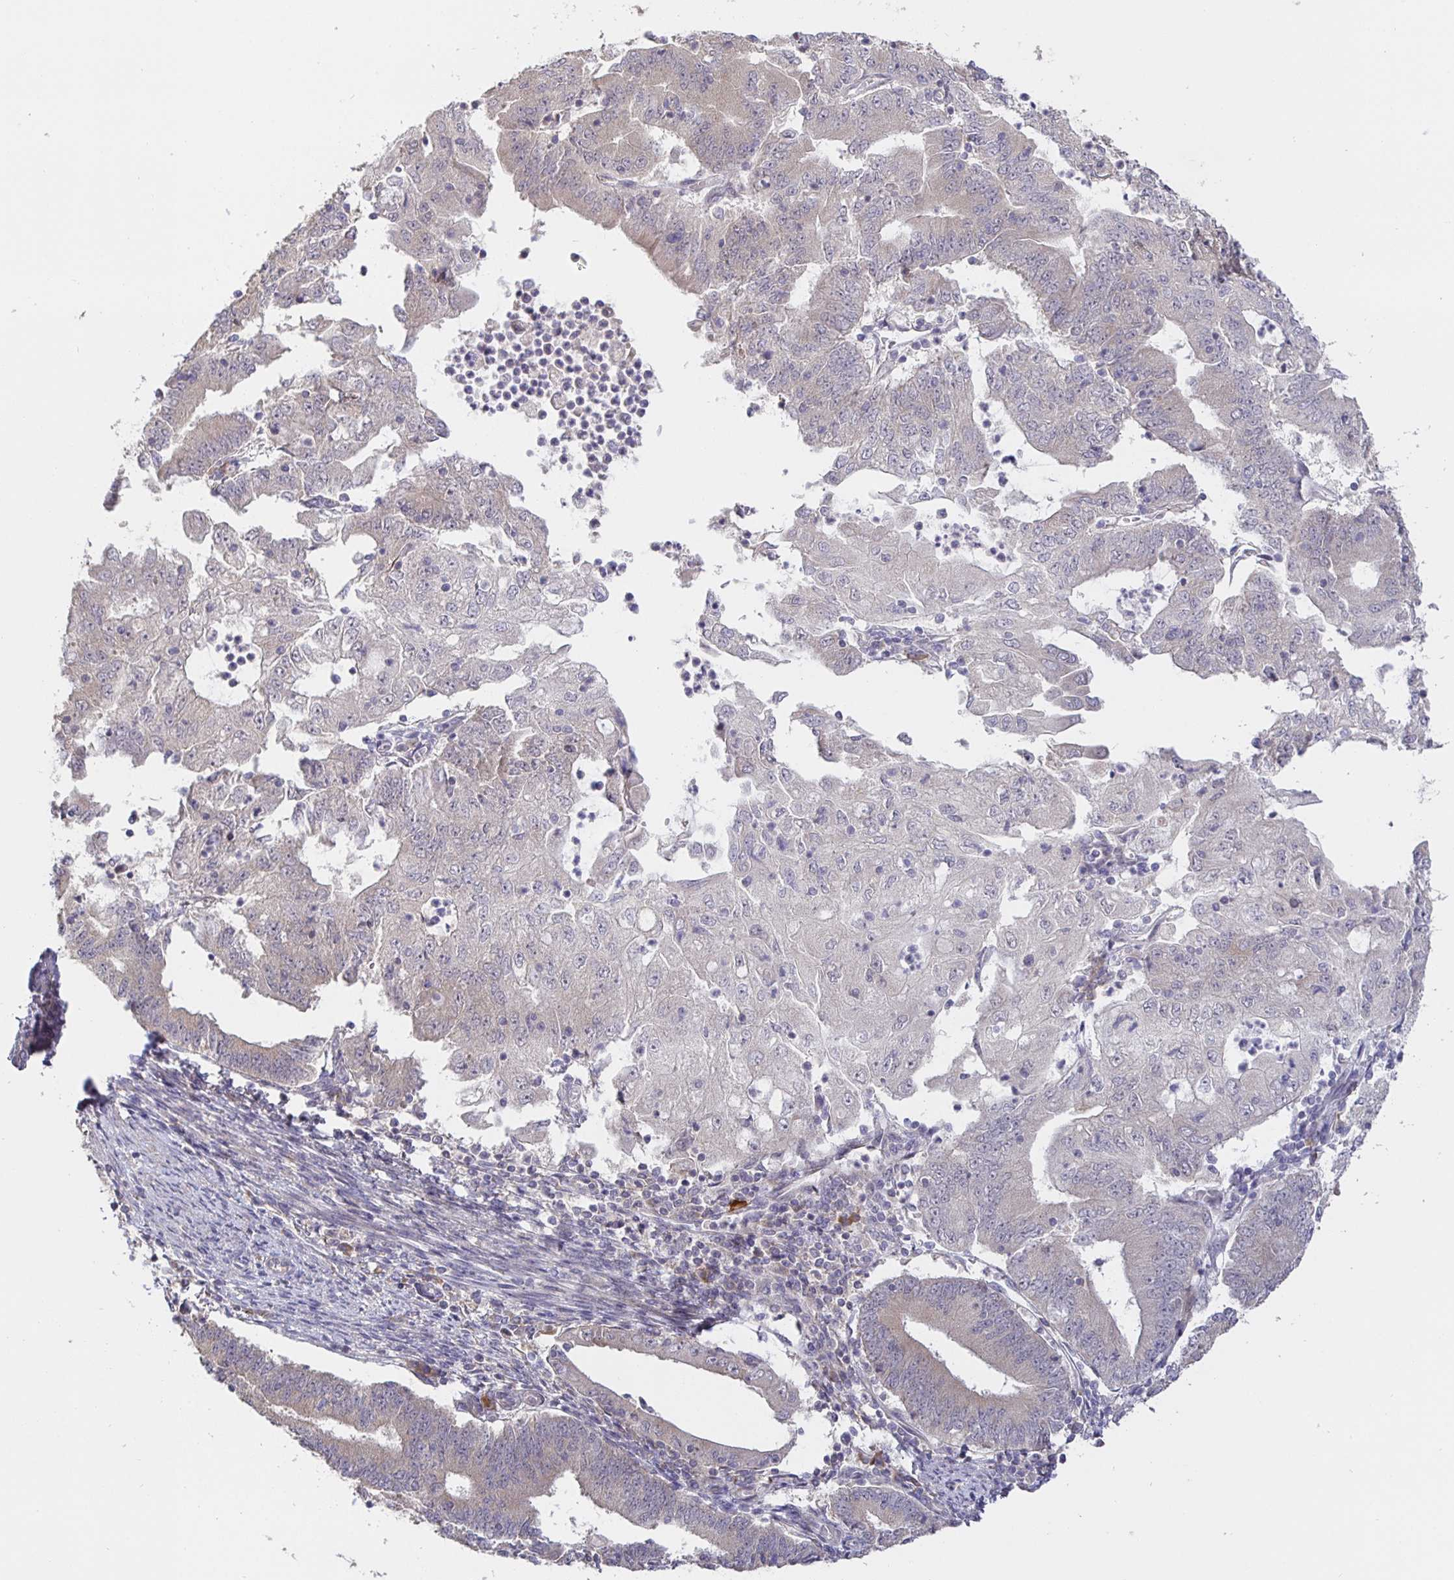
{"staining": {"intensity": "weak", "quantity": "25%-75%", "location": "cytoplasmic/membranous"}, "tissue": "endometrial cancer", "cell_type": "Tumor cells", "image_type": "cancer", "snomed": [{"axis": "morphology", "description": "Adenocarcinoma, NOS"}, {"axis": "topography", "description": "Endometrium"}], "caption": "Endometrial cancer (adenocarcinoma) stained with DAB (3,3'-diaminobenzidine) IHC demonstrates low levels of weak cytoplasmic/membranous positivity in approximately 25%-75% of tumor cells.", "gene": "ZDHHC11", "patient": {"sex": "female", "age": 70}}